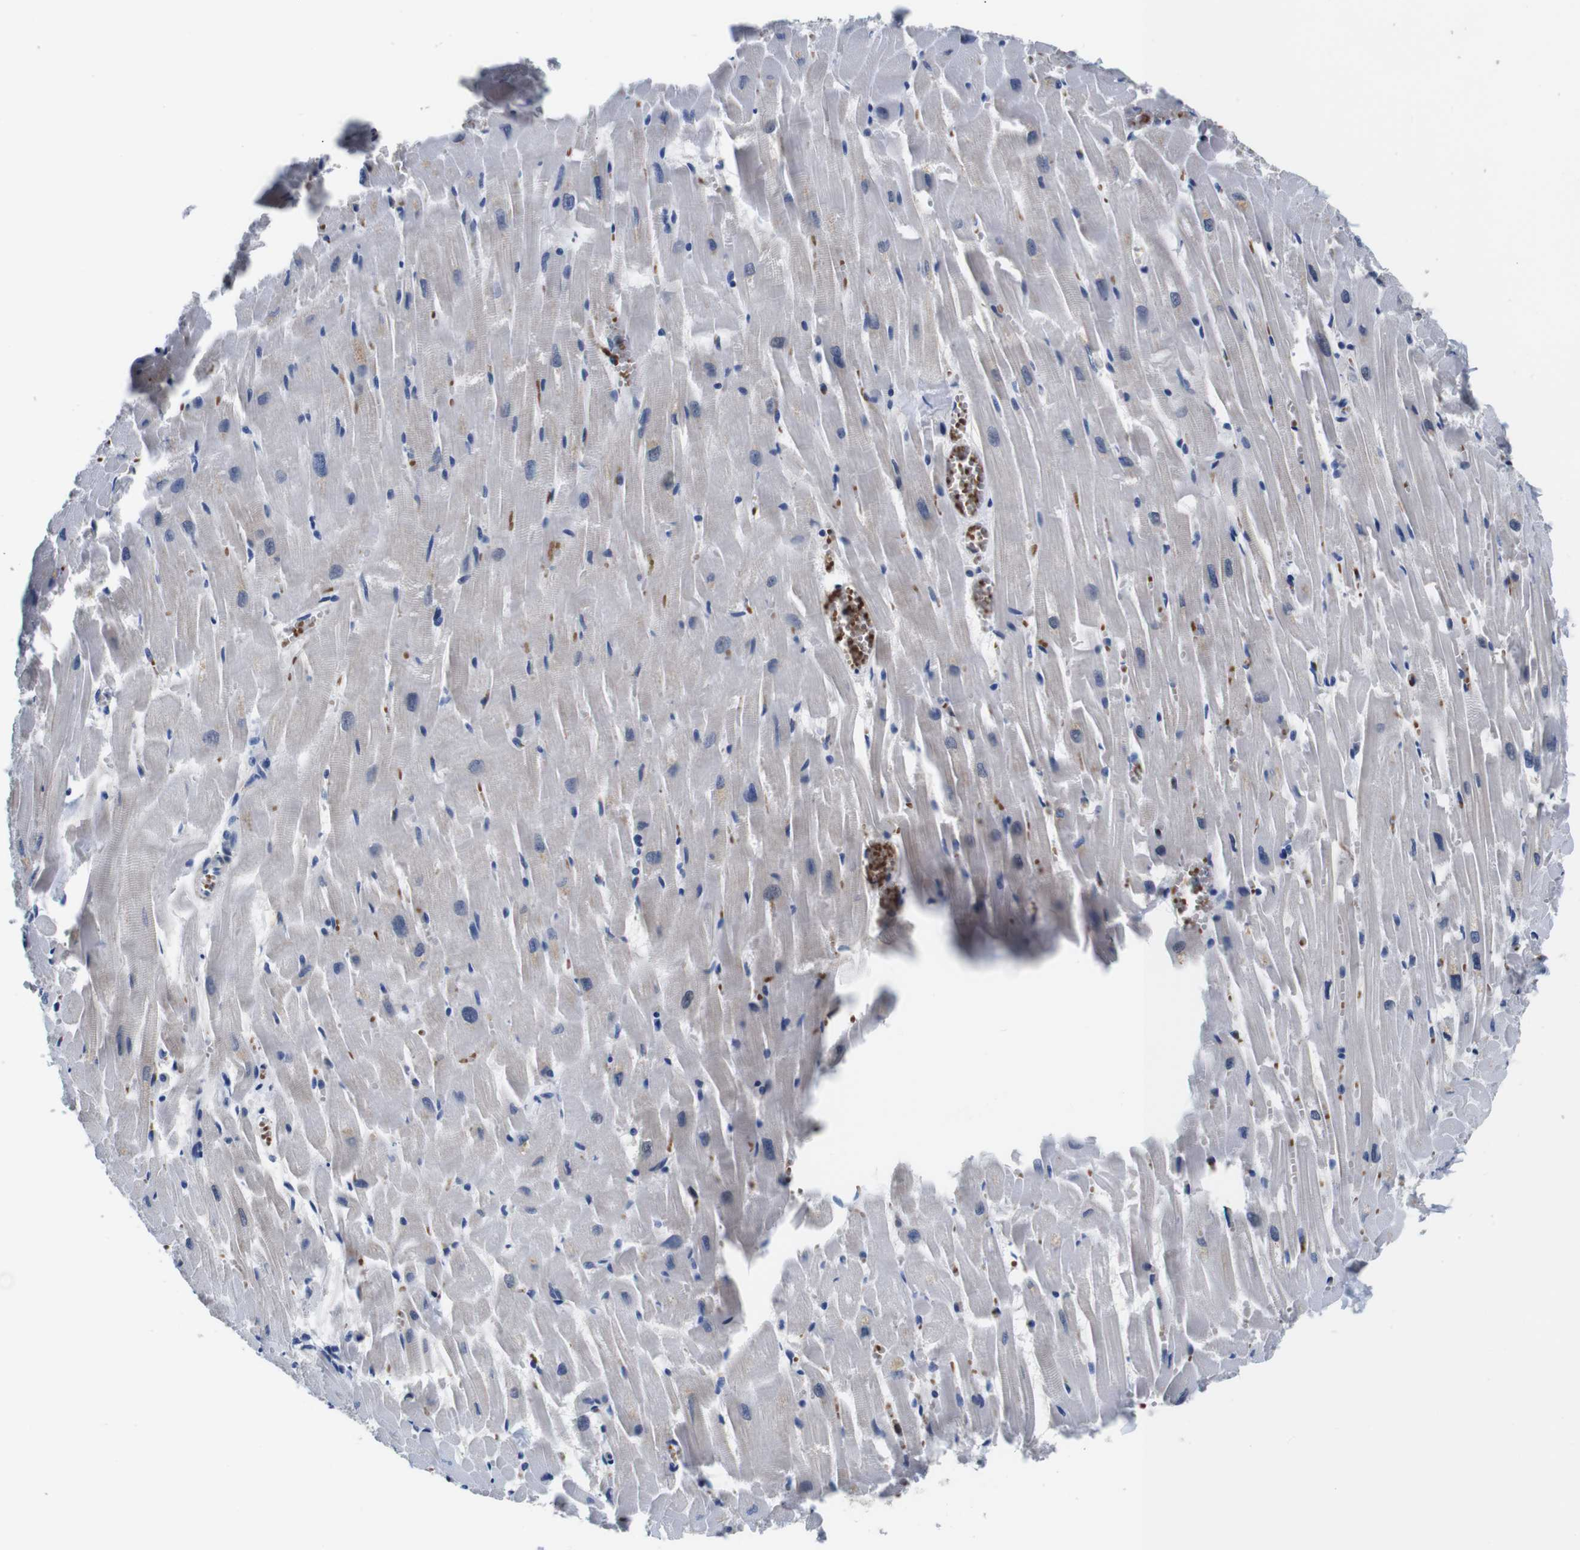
{"staining": {"intensity": "negative", "quantity": "none", "location": "none"}, "tissue": "heart muscle", "cell_type": "Cardiomyocytes", "image_type": "normal", "snomed": [{"axis": "morphology", "description": "Normal tissue, NOS"}, {"axis": "topography", "description": "Heart"}], "caption": "IHC photomicrograph of benign human heart muscle stained for a protein (brown), which reveals no staining in cardiomyocytes. The staining was performed using DAB (3,3'-diaminobenzidine) to visualize the protein expression in brown, while the nuclei were stained in blue with hematoxylin (Magnification: 20x).", "gene": "ILDR2", "patient": {"sex": "female", "age": 19}}